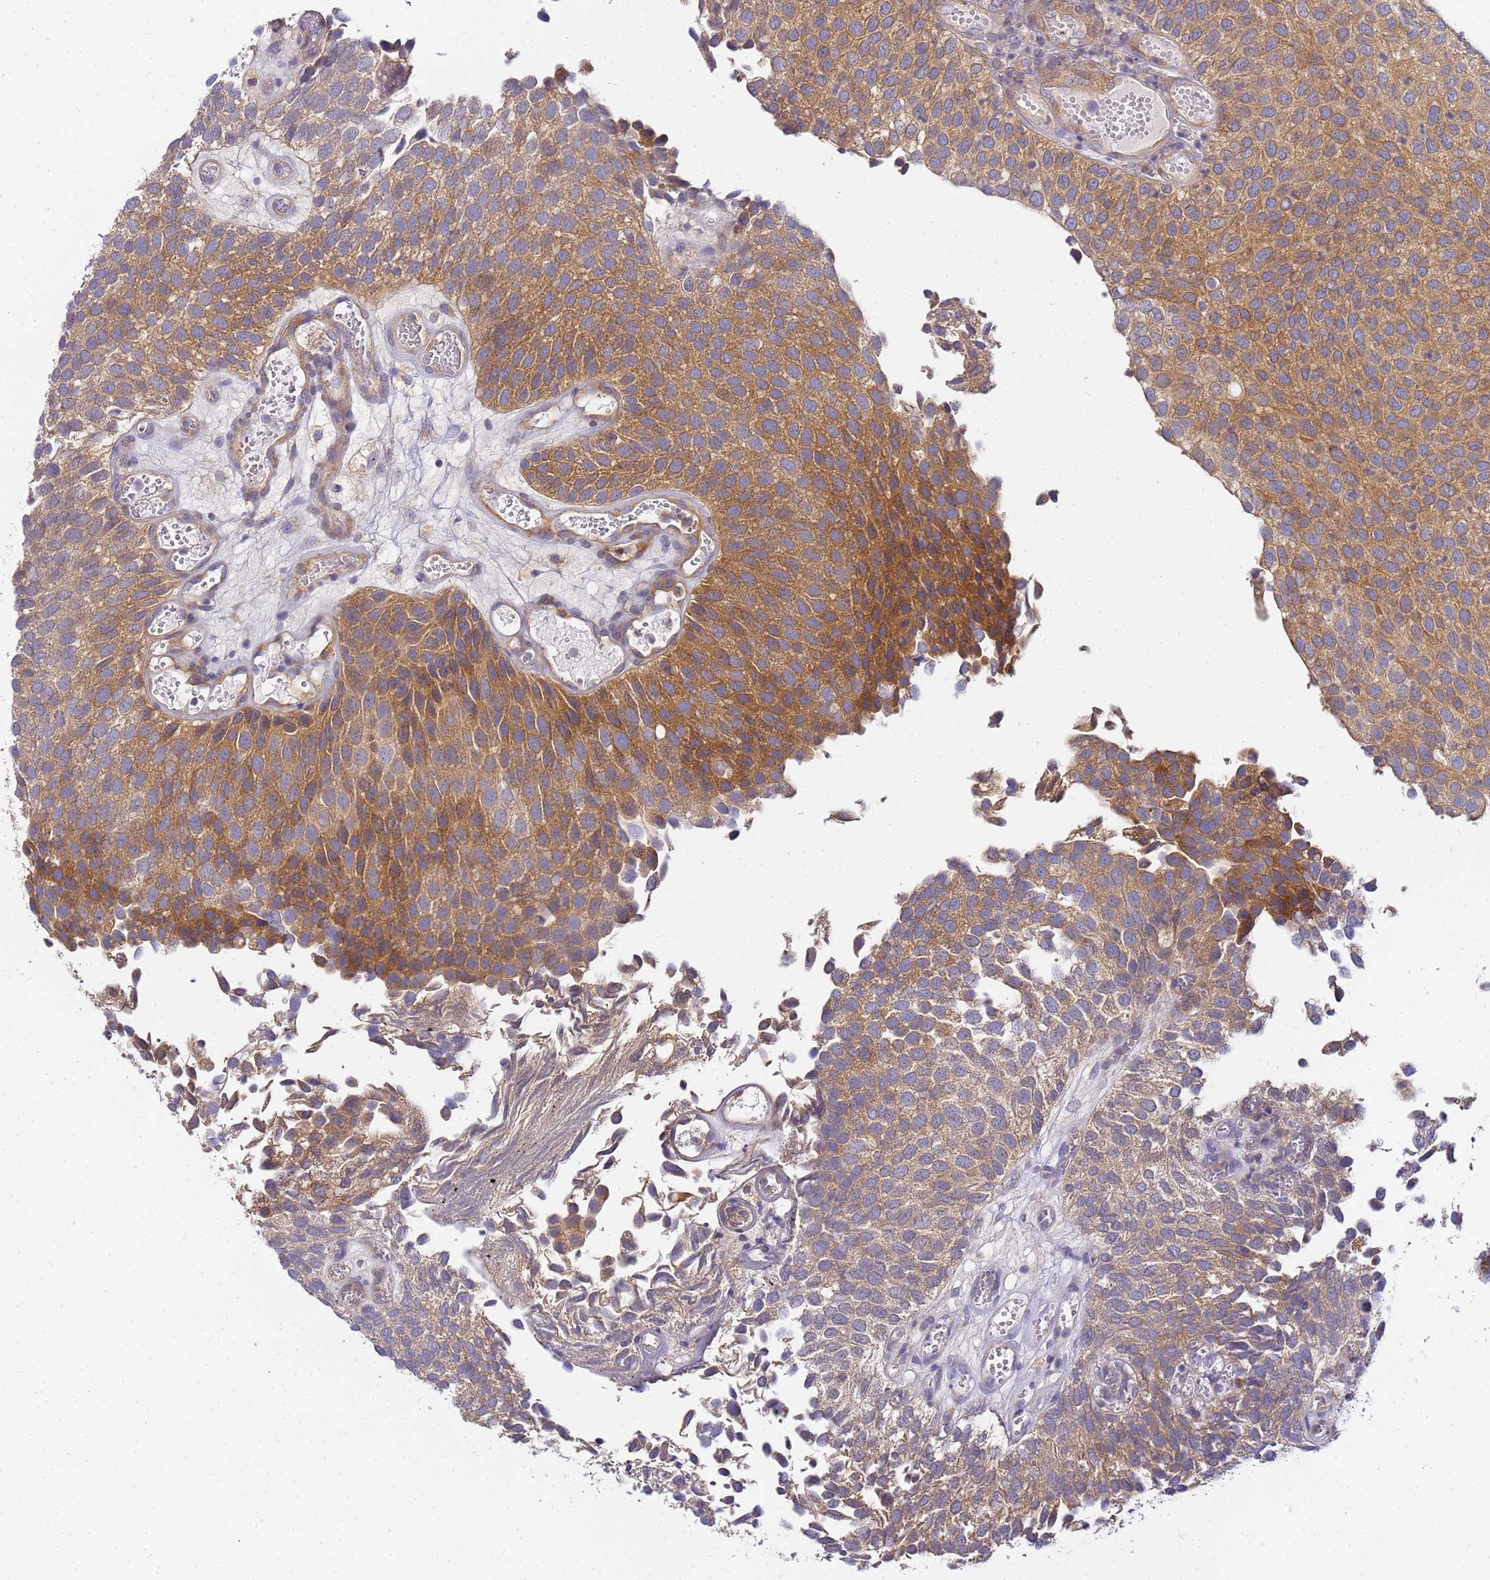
{"staining": {"intensity": "moderate", "quantity": ">75%", "location": "cytoplasmic/membranous"}, "tissue": "urothelial cancer", "cell_type": "Tumor cells", "image_type": "cancer", "snomed": [{"axis": "morphology", "description": "Urothelial carcinoma, Low grade"}, {"axis": "topography", "description": "Urinary bladder"}], "caption": "Low-grade urothelial carcinoma stained for a protein shows moderate cytoplasmic/membranous positivity in tumor cells.", "gene": "CHM", "patient": {"sex": "male", "age": 89}}